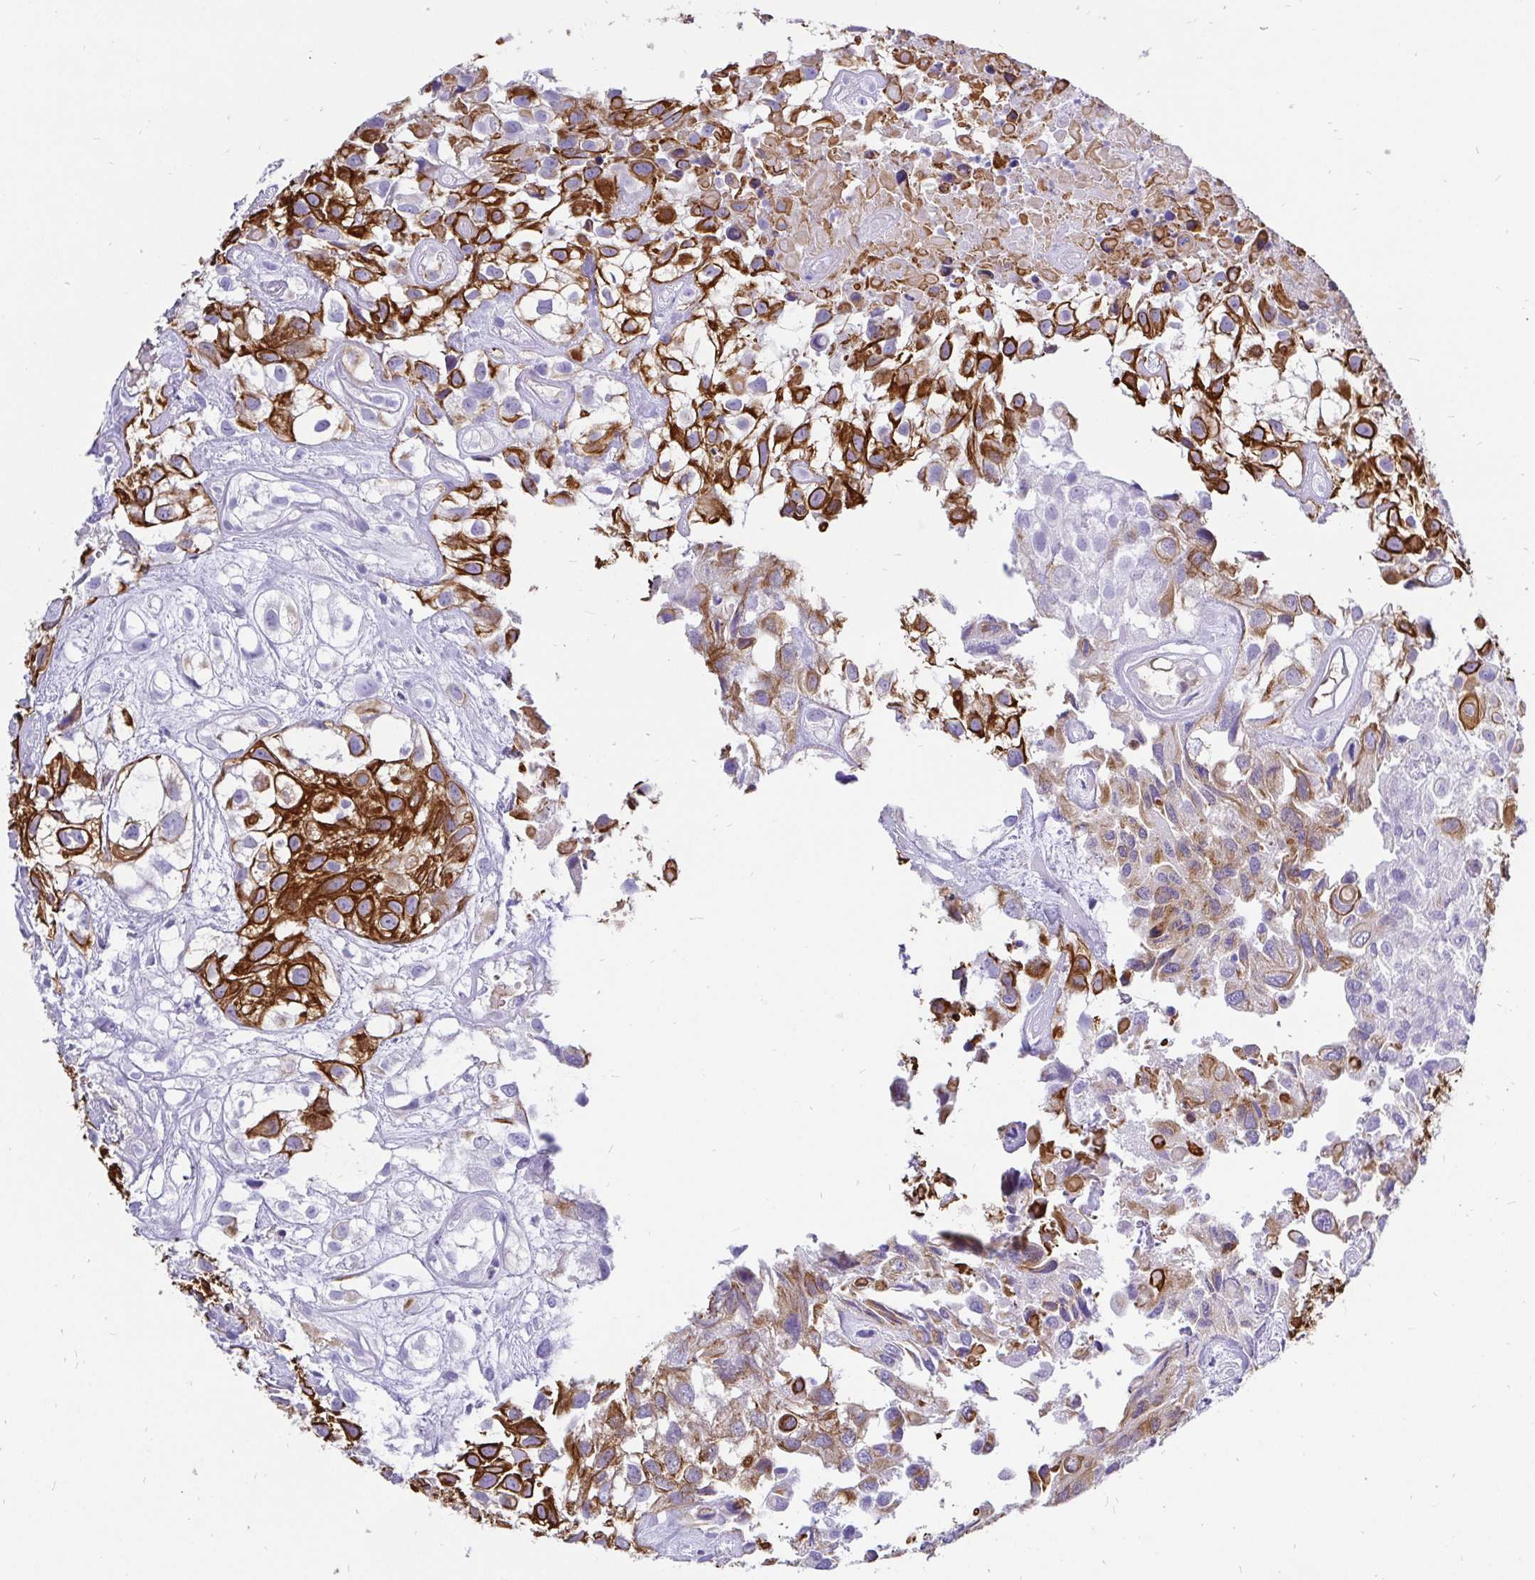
{"staining": {"intensity": "strong", "quantity": "25%-75%", "location": "cytoplasmic/membranous"}, "tissue": "urothelial cancer", "cell_type": "Tumor cells", "image_type": "cancer", "snomed": [{"axis": "morphology", "description": "Urothelial carcinoma, High grade"}, {"axis": "topography", "description": "Urinary bladder"}], "caption": "Approximately 25%-75% of tumor cells in human urothelial cancer demonstrate strong cytoplasmic/membranous protein expression as visualized by brown immunohistochemical staining.", "gene": "KRT13", "patient": {"sex": "male", "age": 56}}